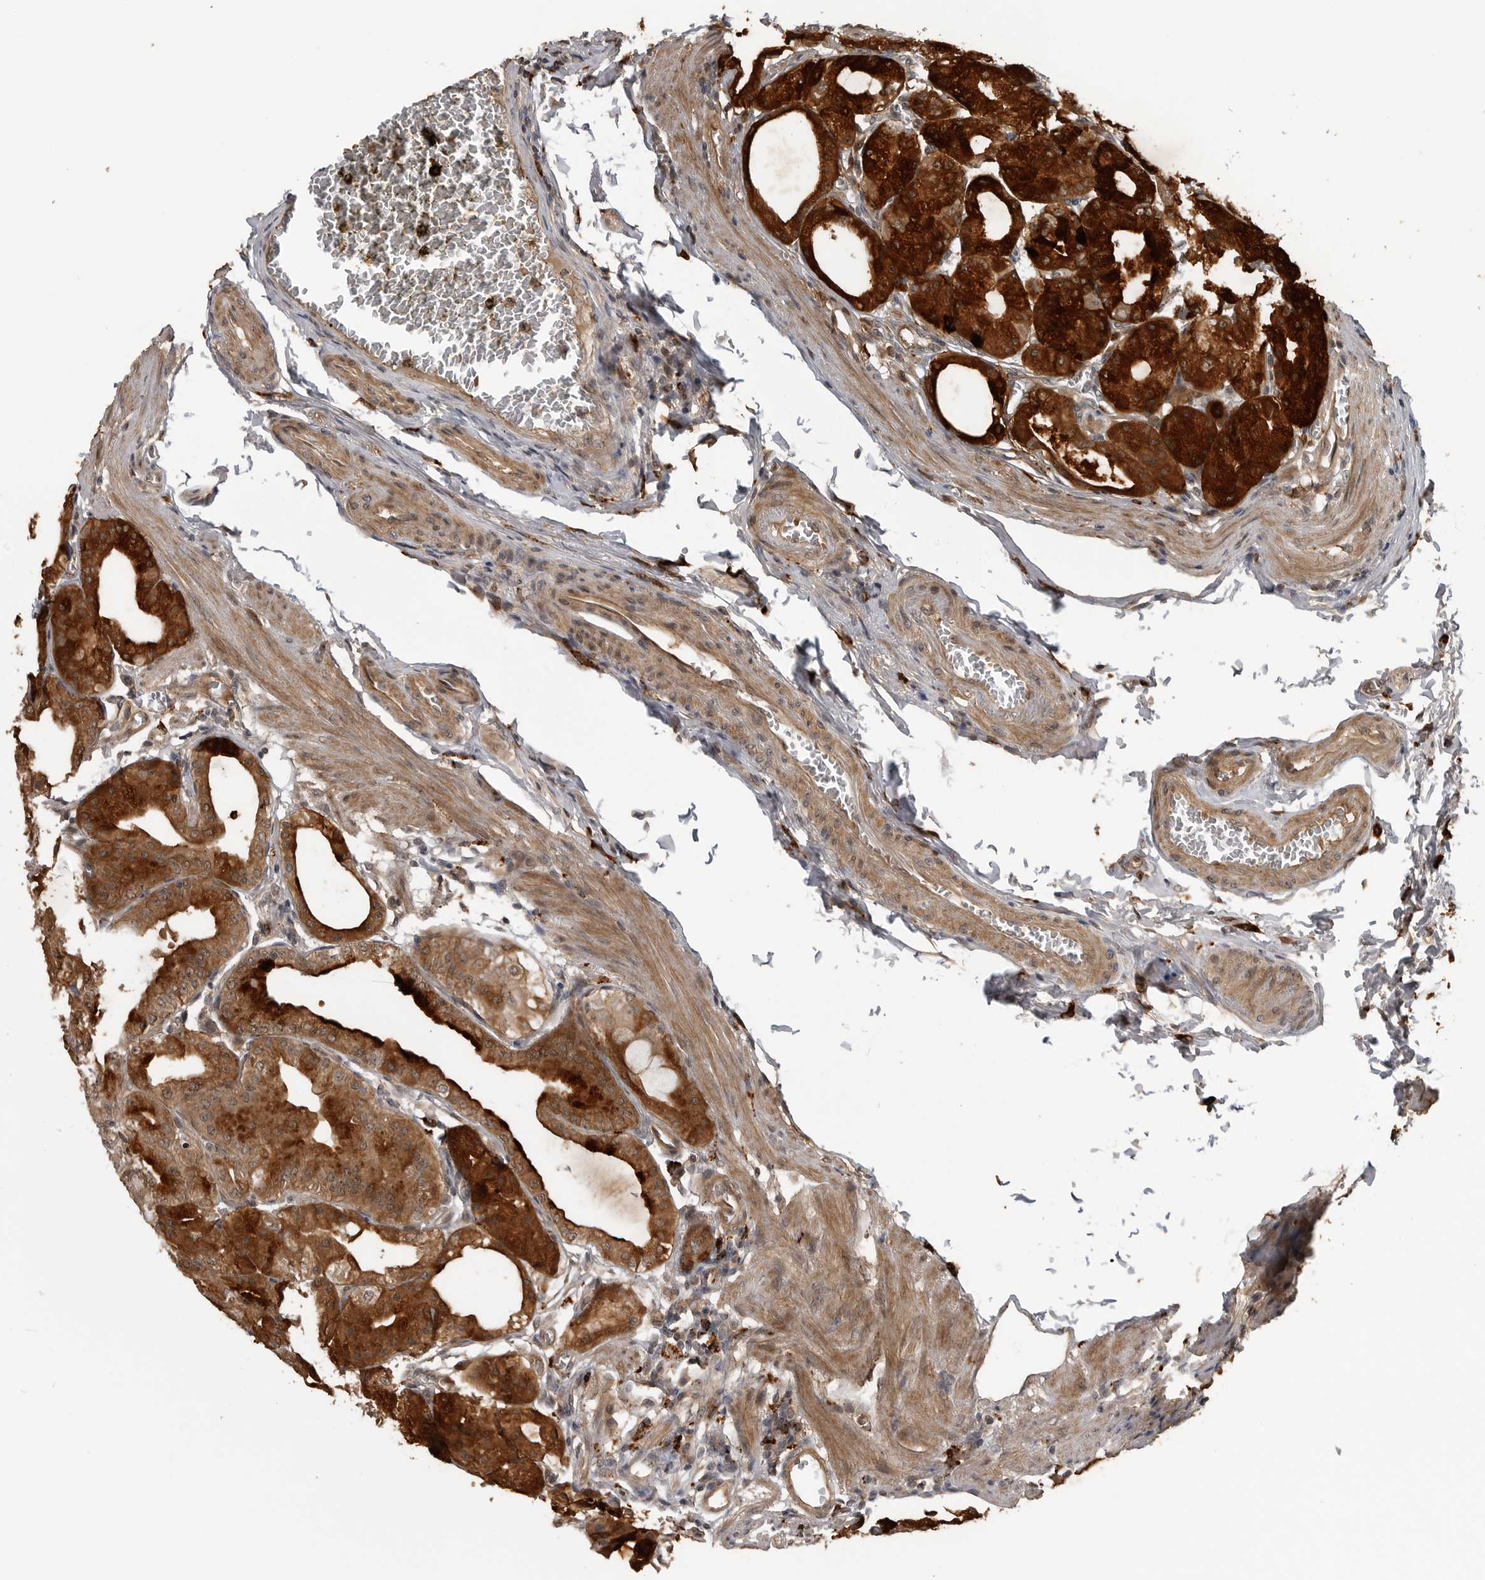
{"staining": {"intensity": "strong", "quantity": ">75%", "location": "cytoplasmic/membranous"}, "tissue": "stomach", "cell_type": "Glandular cells", "image_type": "normal", "snomed": [{"axis": "morphology", "description": "Normal tissue, NOS"}, {"axis": "topography", "description": "Stomach, lower"}], "caption": "Glandular cells demonstrate high levels of strong cytoplasmic/membranous positivity in approximately >75% of cells in unremarkable human stomach.", "gene": "AKAP7", "patient": {"sex": "male", "age": 71}}